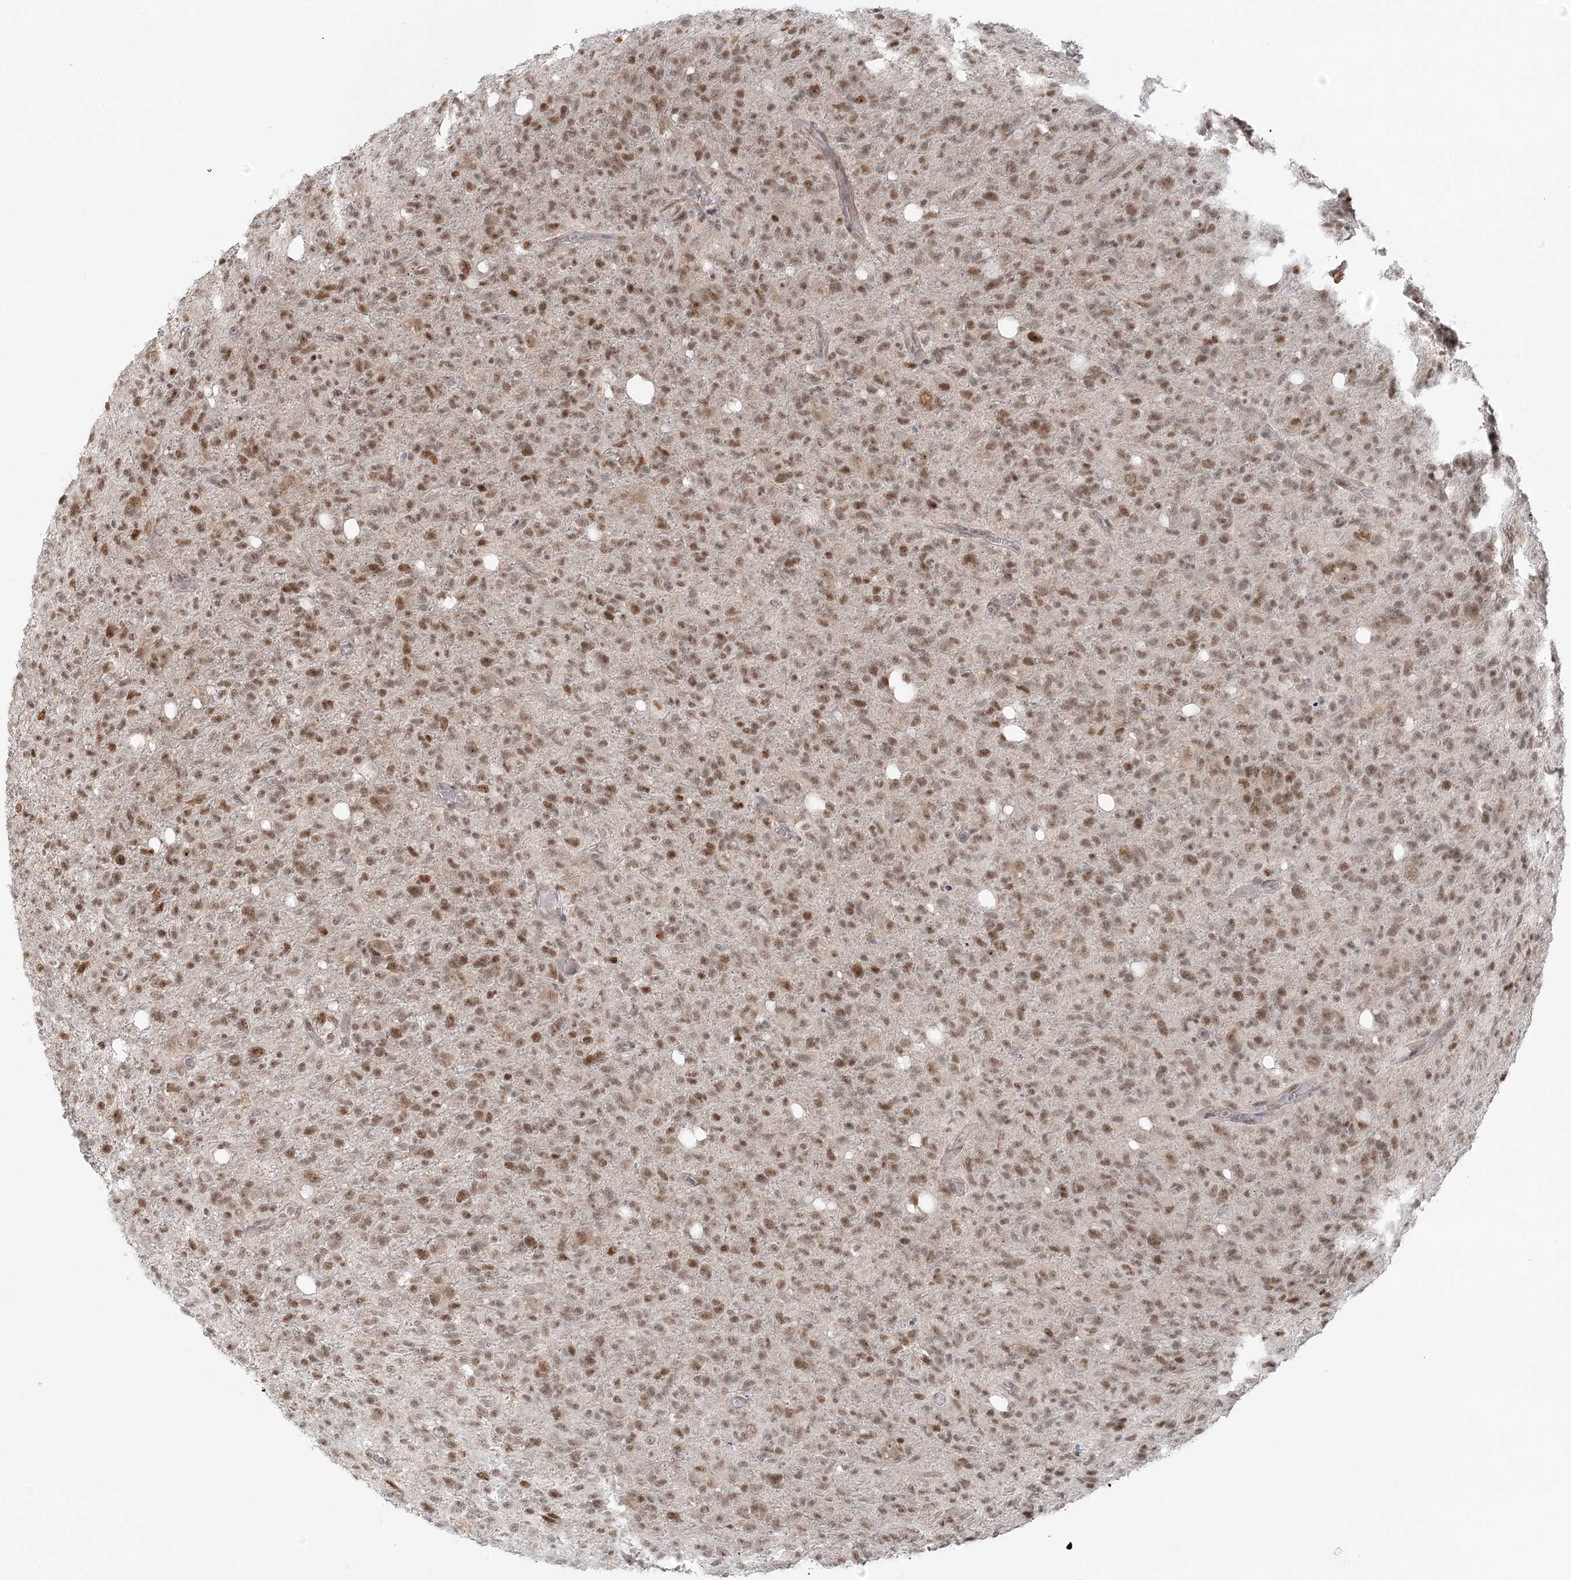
{"staining": {"intensity": "moderate", "quantity": ">75%", "location": "nuclear"}, "tissue": "glioma", "cell_type": "Tumor cells", "image_type": "cancer", "snomed": [{"axis": "morphology", "description": "Glioma, malignant, High grade"}, {"axis": "topography", "description": "Brain"}], "caption": "Human glioma stained with a brown dye displays moderate nuclear positive expression in approximately >75% of tumor cells.", "gene": "R3HCC1L", "patient": {"sex": "female", "age": 57}}